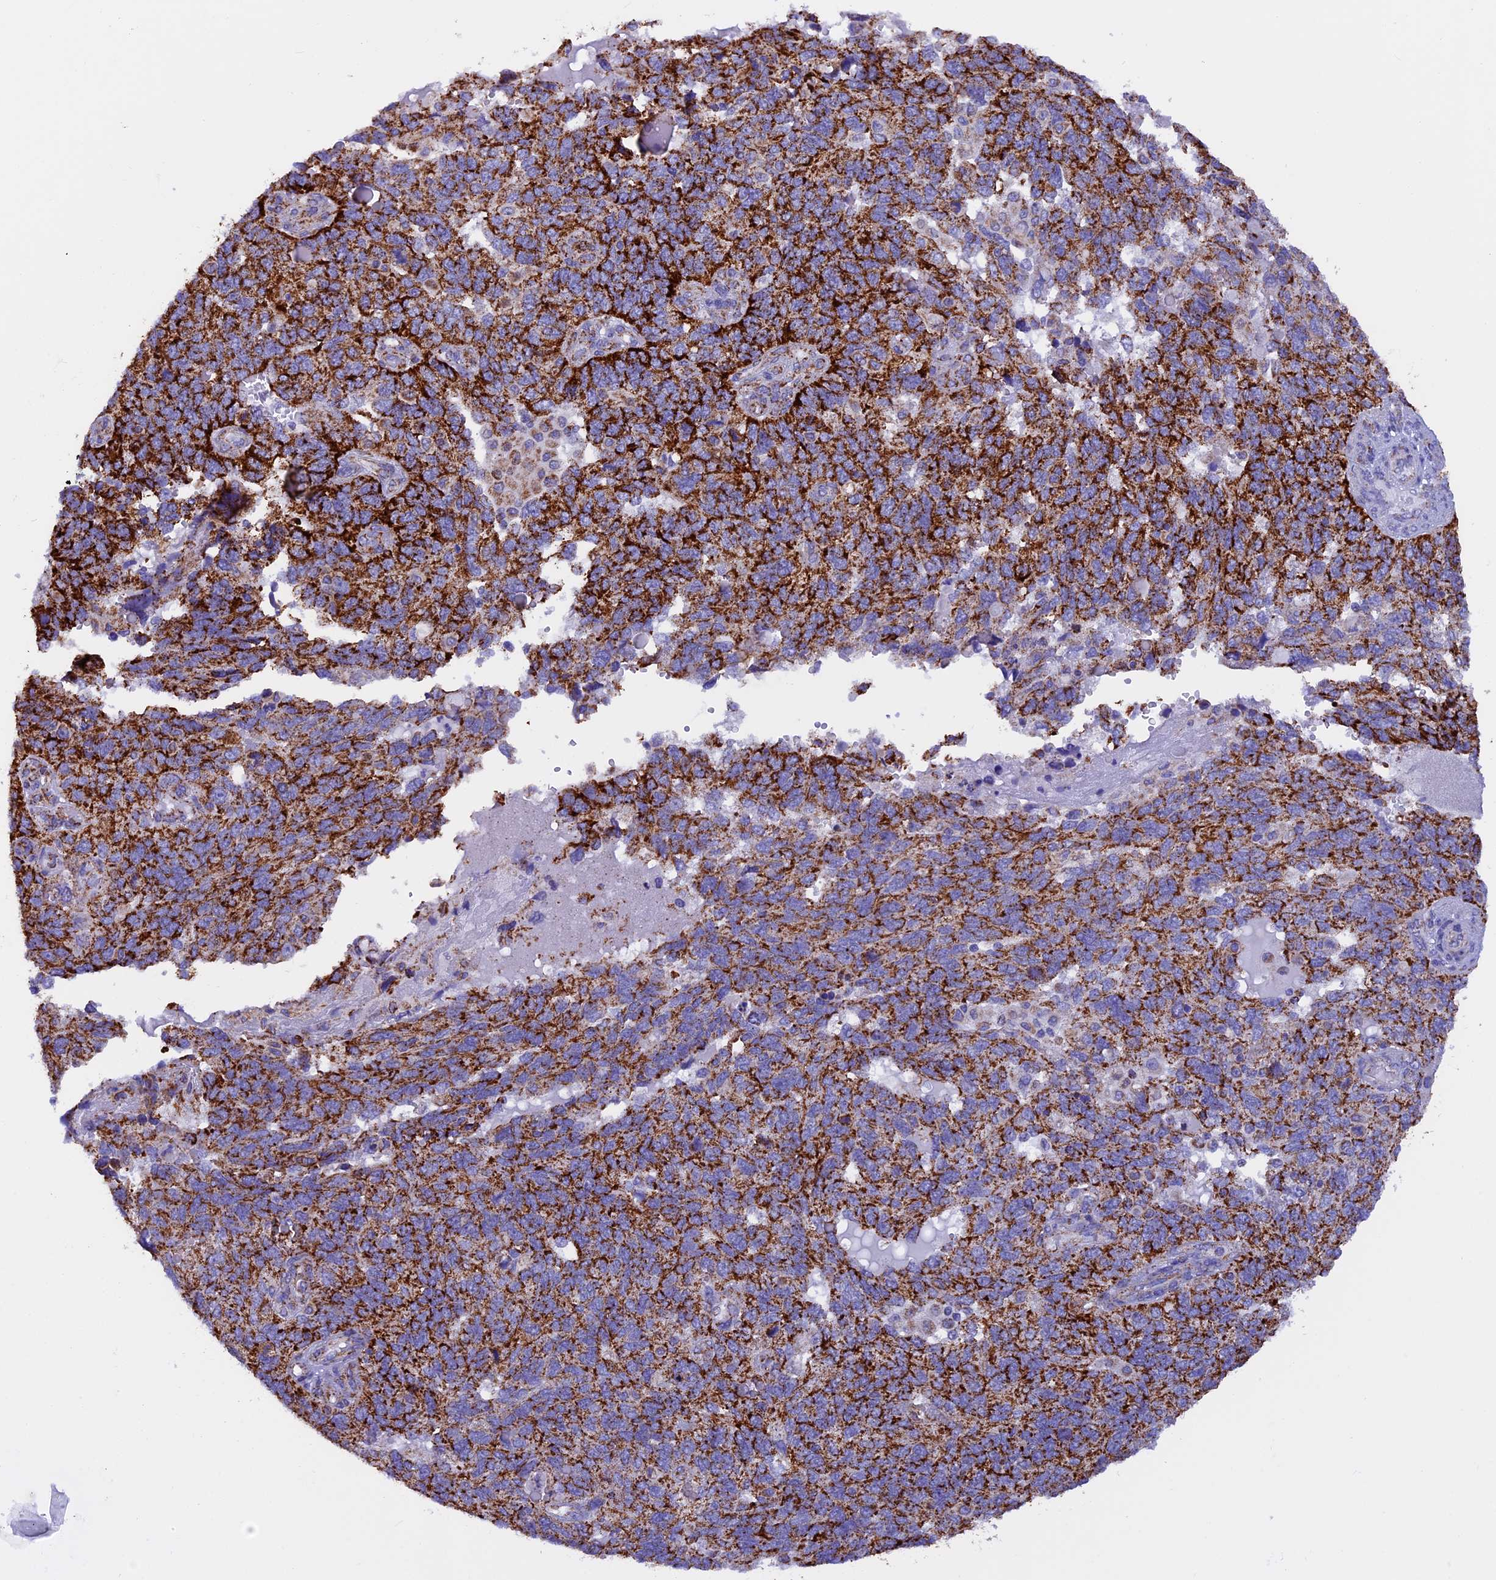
{"staining": {"intensity": "strong", "quantity": ">75%", "location": "cytoplasmic/membranous"}, "tissue": "endometrial cancer", "cell_type": "Tumor cells", "image_type": "cancer", "snomed": [{"axis": "morphology", "description": "Adenocarcinoma, NOS"}, {"axis": "topography", "description": "Endometrium"}], "caption": "Immunohistochemical staining of endometrial adenocarcinoma demonstrates high levels of strong cytoplasmic/membranous protein staining in about >75% of tumor cells. The protein is shown in brown color, while the nuclei are stained blue.", "gene": "SLC8B1", "patient": {"sex": "female", "age": 66}}